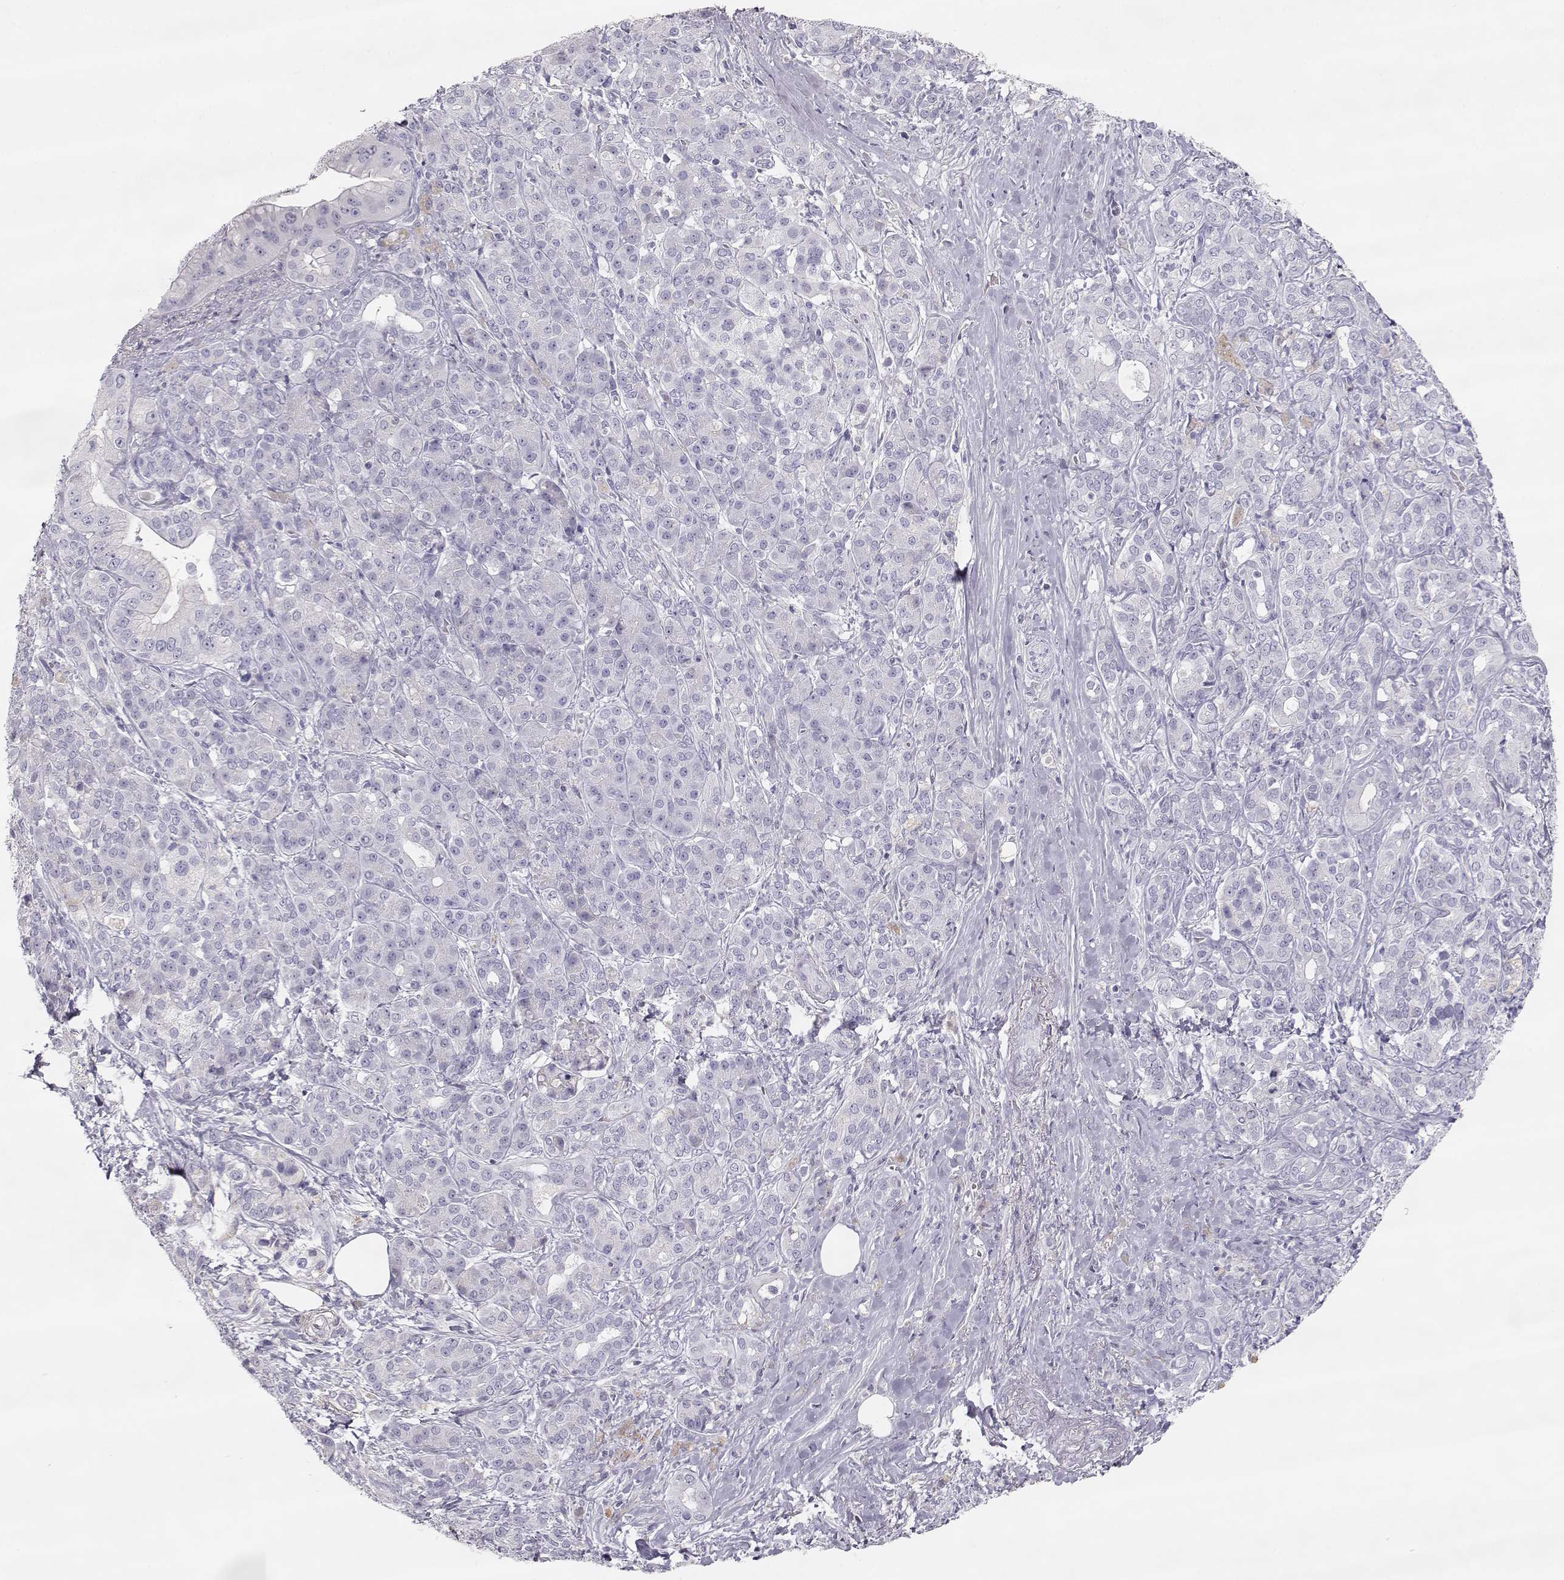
{"staining": {"intensity": "negative", "quantity": "none", "location": "none"}, "tissue": "pancreatic cancer", "cell_type": "Tumor cells", "image_type": "cancer", "snomed": [{"axis": "morphology", "description": "Normal tissue, NOS"}, {"axis": "morphology", "description": "Inflammation, NOS"}, {"axis": "morphology", "description": "Adenocarcinoma, NOS"}, {"axis": "topography", "description": "Pancreas"}], "caption": "This is a image of IHC staining of pancreatic cancer (adenocarcinoma), which shows no positivity in tumor cells. (DAB immunohistochemistry, high magnification).", "gene": "SLCO6A1", "patient": {"sex": "male", "age": 57}}